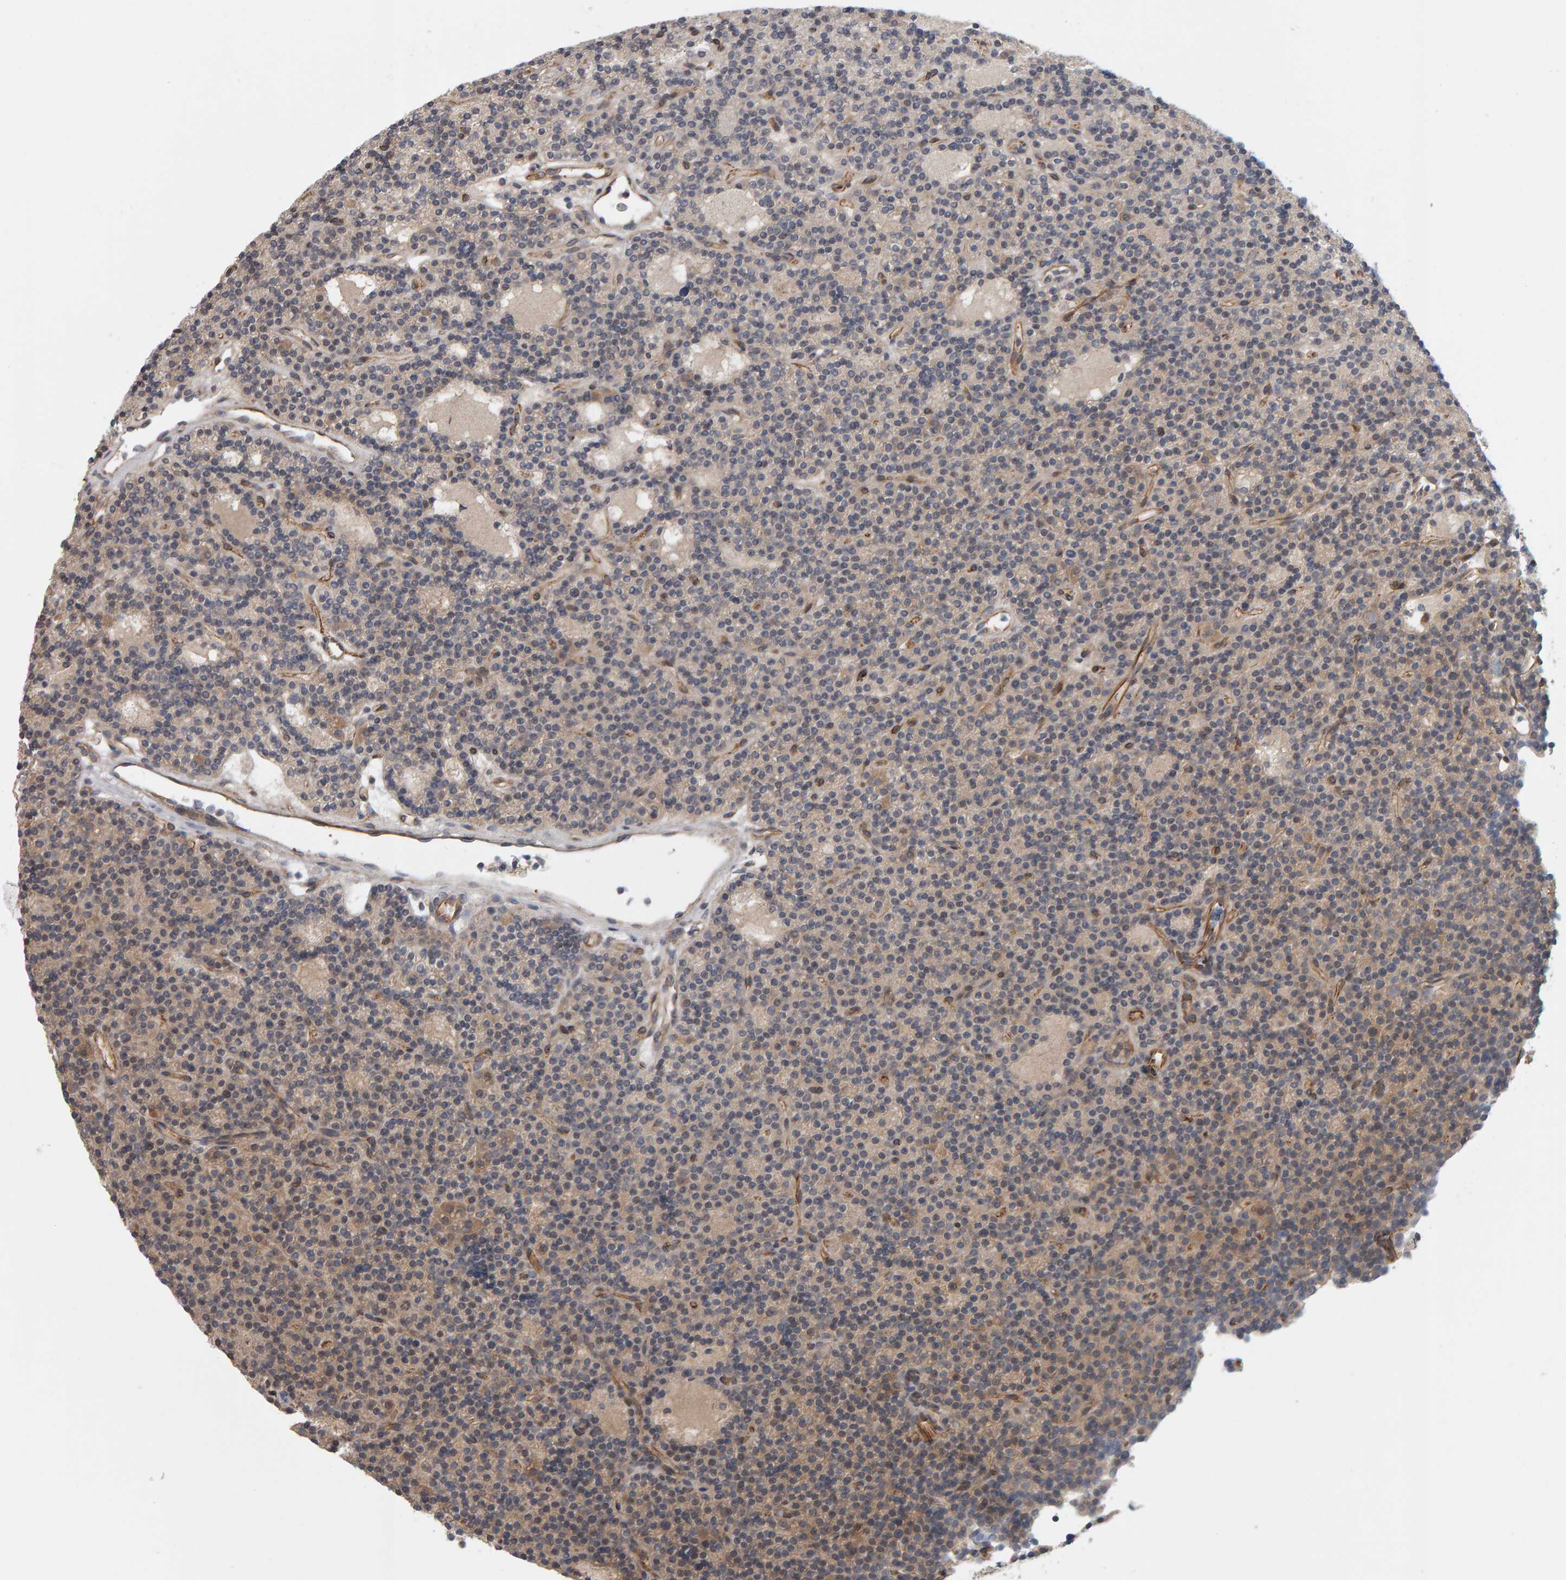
{"staining": {"intensity": "weak", "quantity": "<25%", "location": "cytoplasmic/membranous"}, "tissue": "parathyroid gland", "cell_type": "Glandular cells", "image_type": "normal", "snomed": [{"axis": "morphology", "description": "Normal tissue, NOS"}, {"axis": "topography", "description": "Parathyroid gland"}], "caption": "The immunohistochemistry (IHC) micrograph has no significant positivity in glandular cells of parathyroid gland. (Brightfield microscopy of DAB (3,3'-diaminobenzidine) IHC at high magnification).", "gene": "C9orf72", "patient": {"sex": "male", "age": 75}}